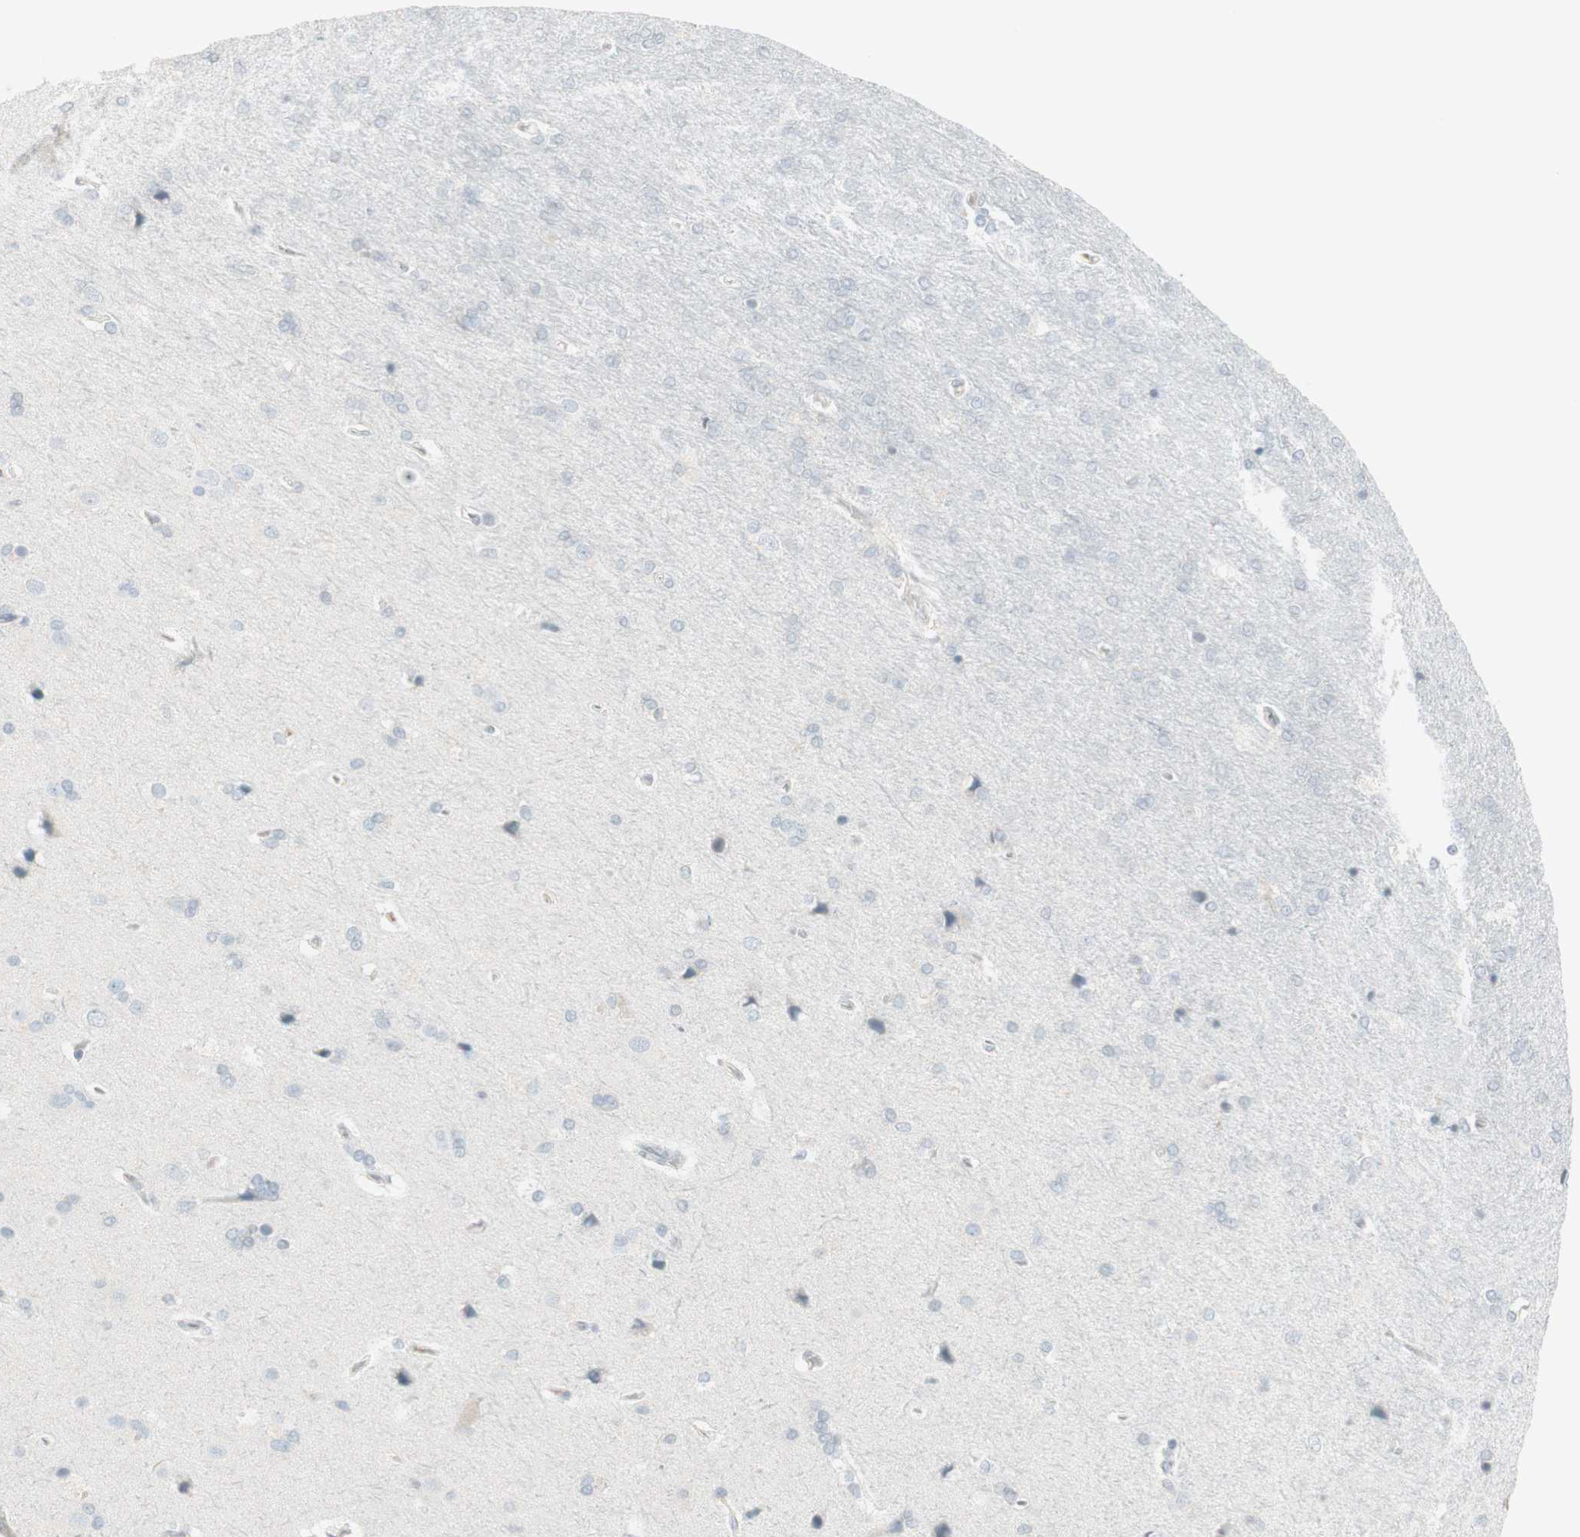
{"staining": {"intensity": "negative", "quantity": "none", "location": "none"}, "tissue": "cerebral cortex", "cell_type": "Endothelial cells", "image_type": "normal", "snomed": [{"axis": "morphology", "description": "Normal tissue, NOS"}, {"axis": "topography", "description": "Cerebral cortex"}], "caption": "Photomicrograph shows no protein staining in endothelial cells of unremarkable cerebral cortex. (Stains: DAB (3,3'-diaminobenzidine) immunohistochemistry with hematoxylin counter stain, Microscopy: brightfield microscopy at high magnification).", "gene": "NID1", "patient": {"sex": "male", "age": 62}}